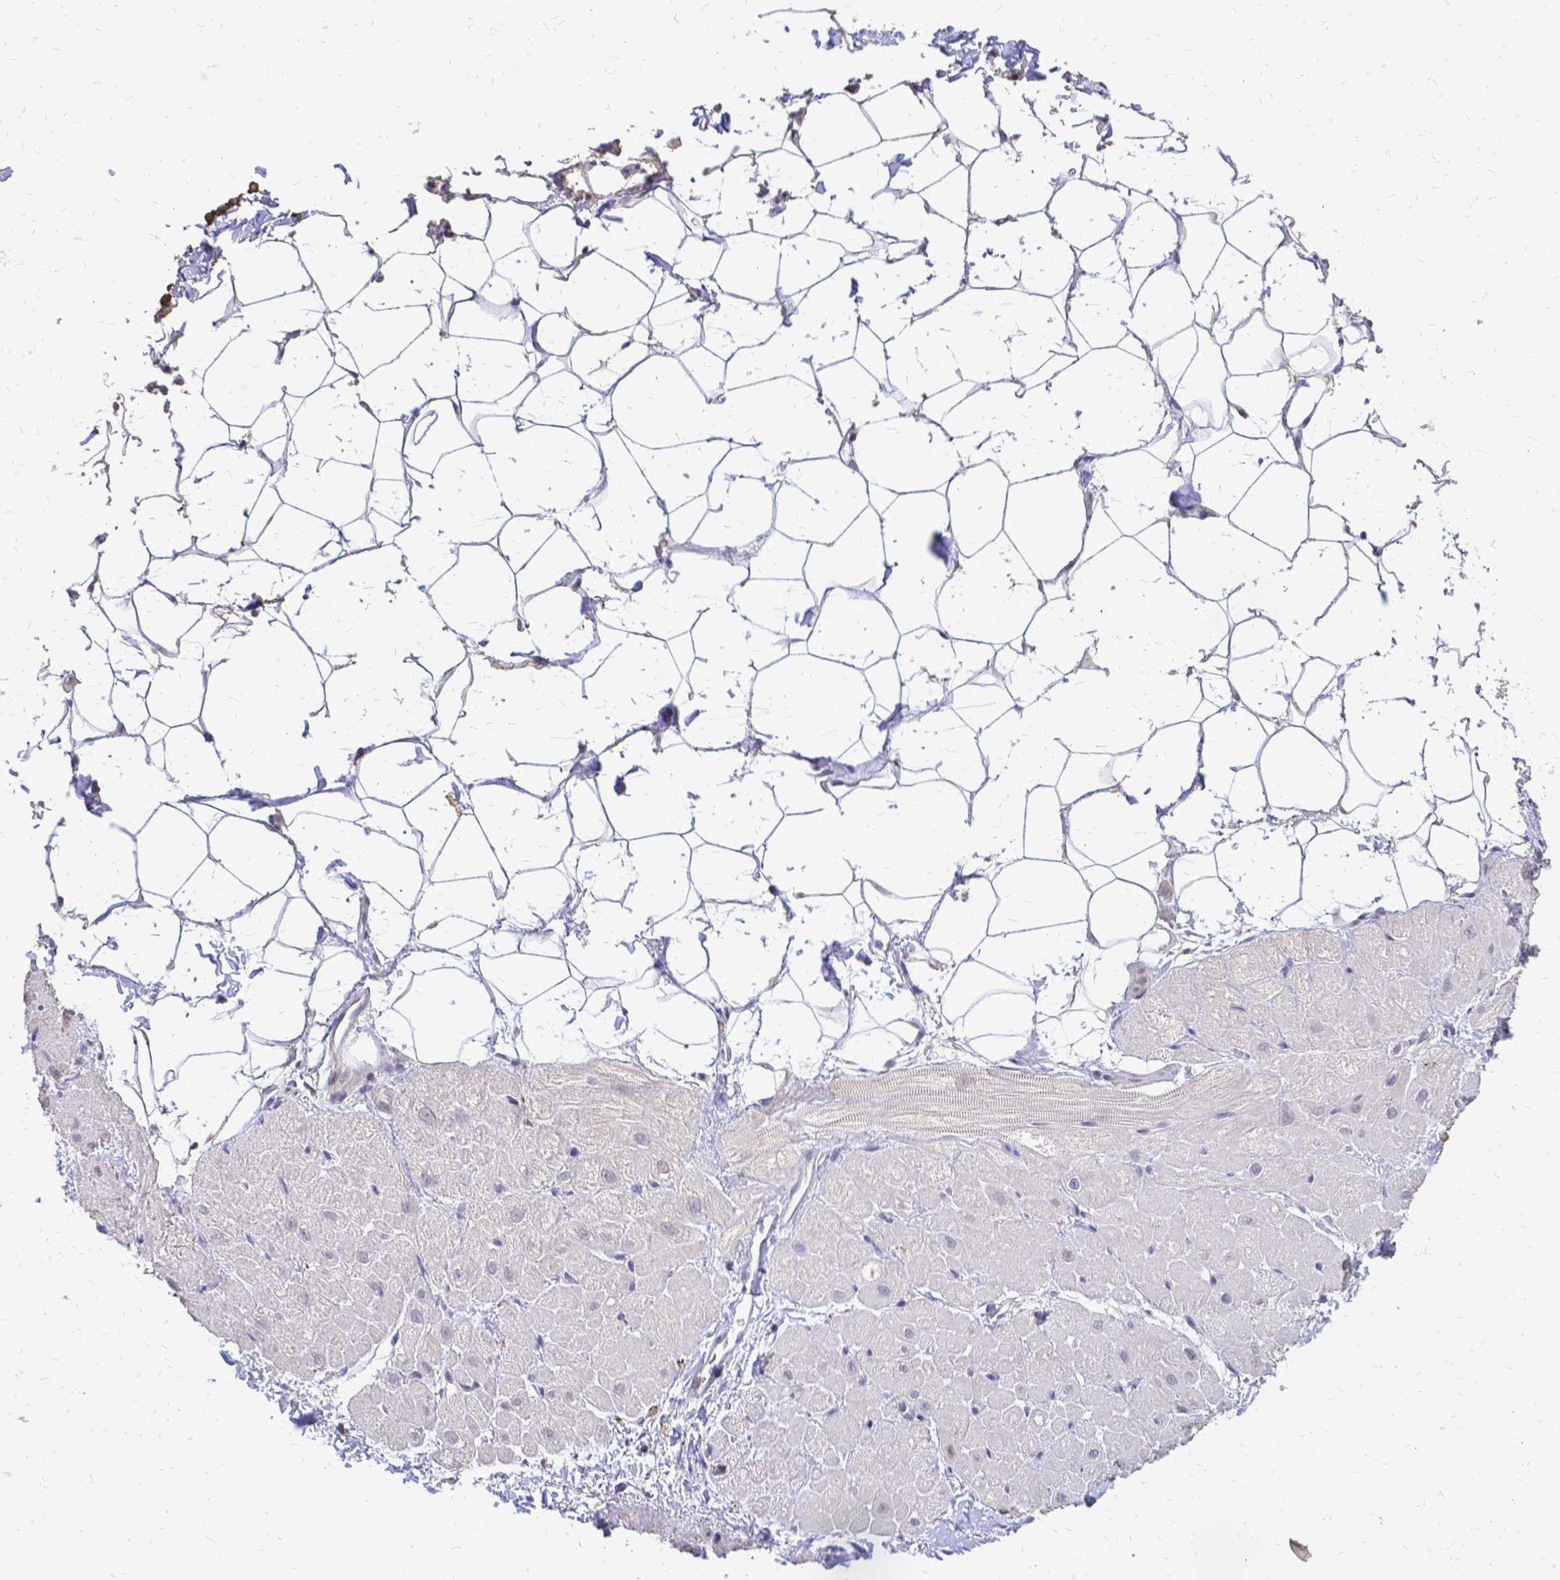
{"staining": {"intensity": "negative", "quantity": "none", "location": "none"}, "tissue": "heart muscle", "cell_type": "Cardiomyocytes", "image_type": "normal", "snomed": [{"axis": "morphology", "description": "Normal tissue, NOS"}, {"axis": "topography", "description": "Heart"}], "caption": "IHC photomicrograph of benign heart muscle stained for a protein (brown), which demonstrates no staining in cardiomyocytes.", "gene": "CIB1", "patient": {"sex": "male", "age": 62}}